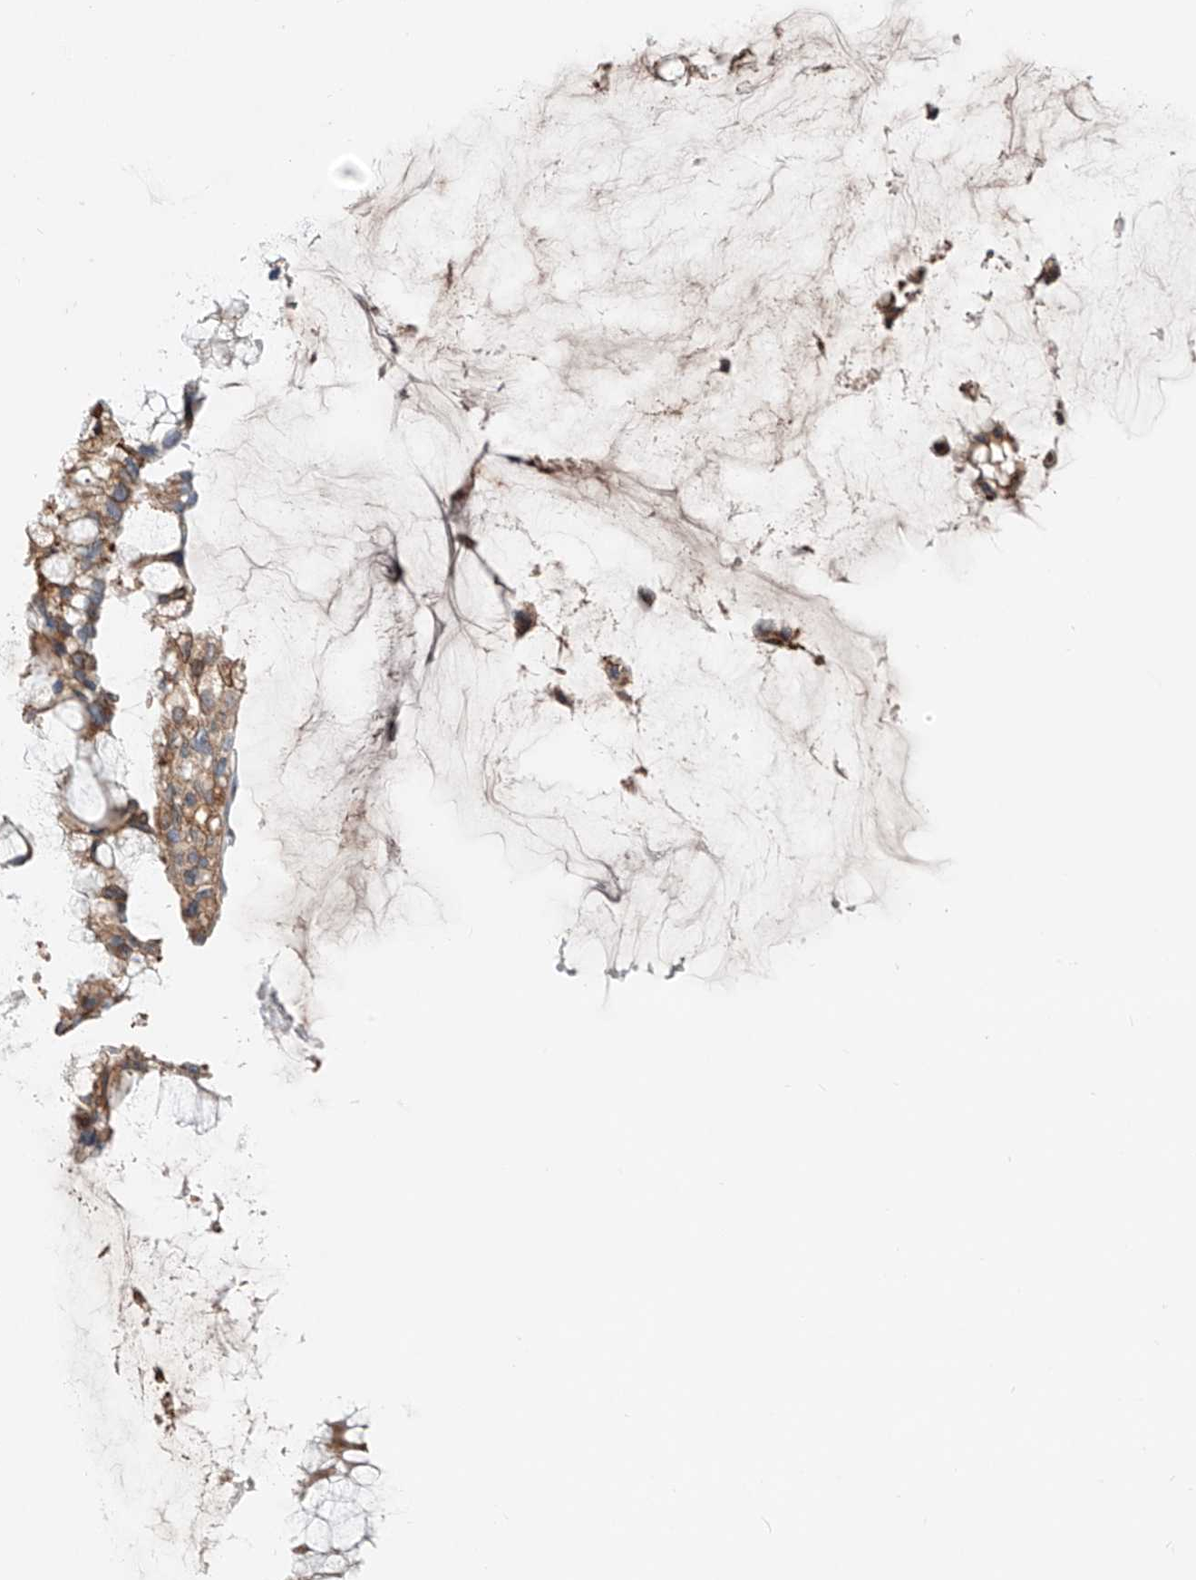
{"staining": {"intensity": "moderate", "quantity": ">75%", "location": "cytoplasmic/membranous"}, "tissue": "ovarian cancer", "cell_type": "Tumor cells", "image_type": "cancer", "snomed": [{"axis": "morphology", "description": "Cystadenocarcinoma, mucinous, NOS"}, {"axis": "topography", "description": "Ovary"}], "caption": "A brown stain labels moderate cytoplasmic/membranous positivity of a protein in ovarian mucinous cystadenocarcinoma tumor cells.", "gene": "ERO1A", "patient": {"sex": "female", "age": 39}}